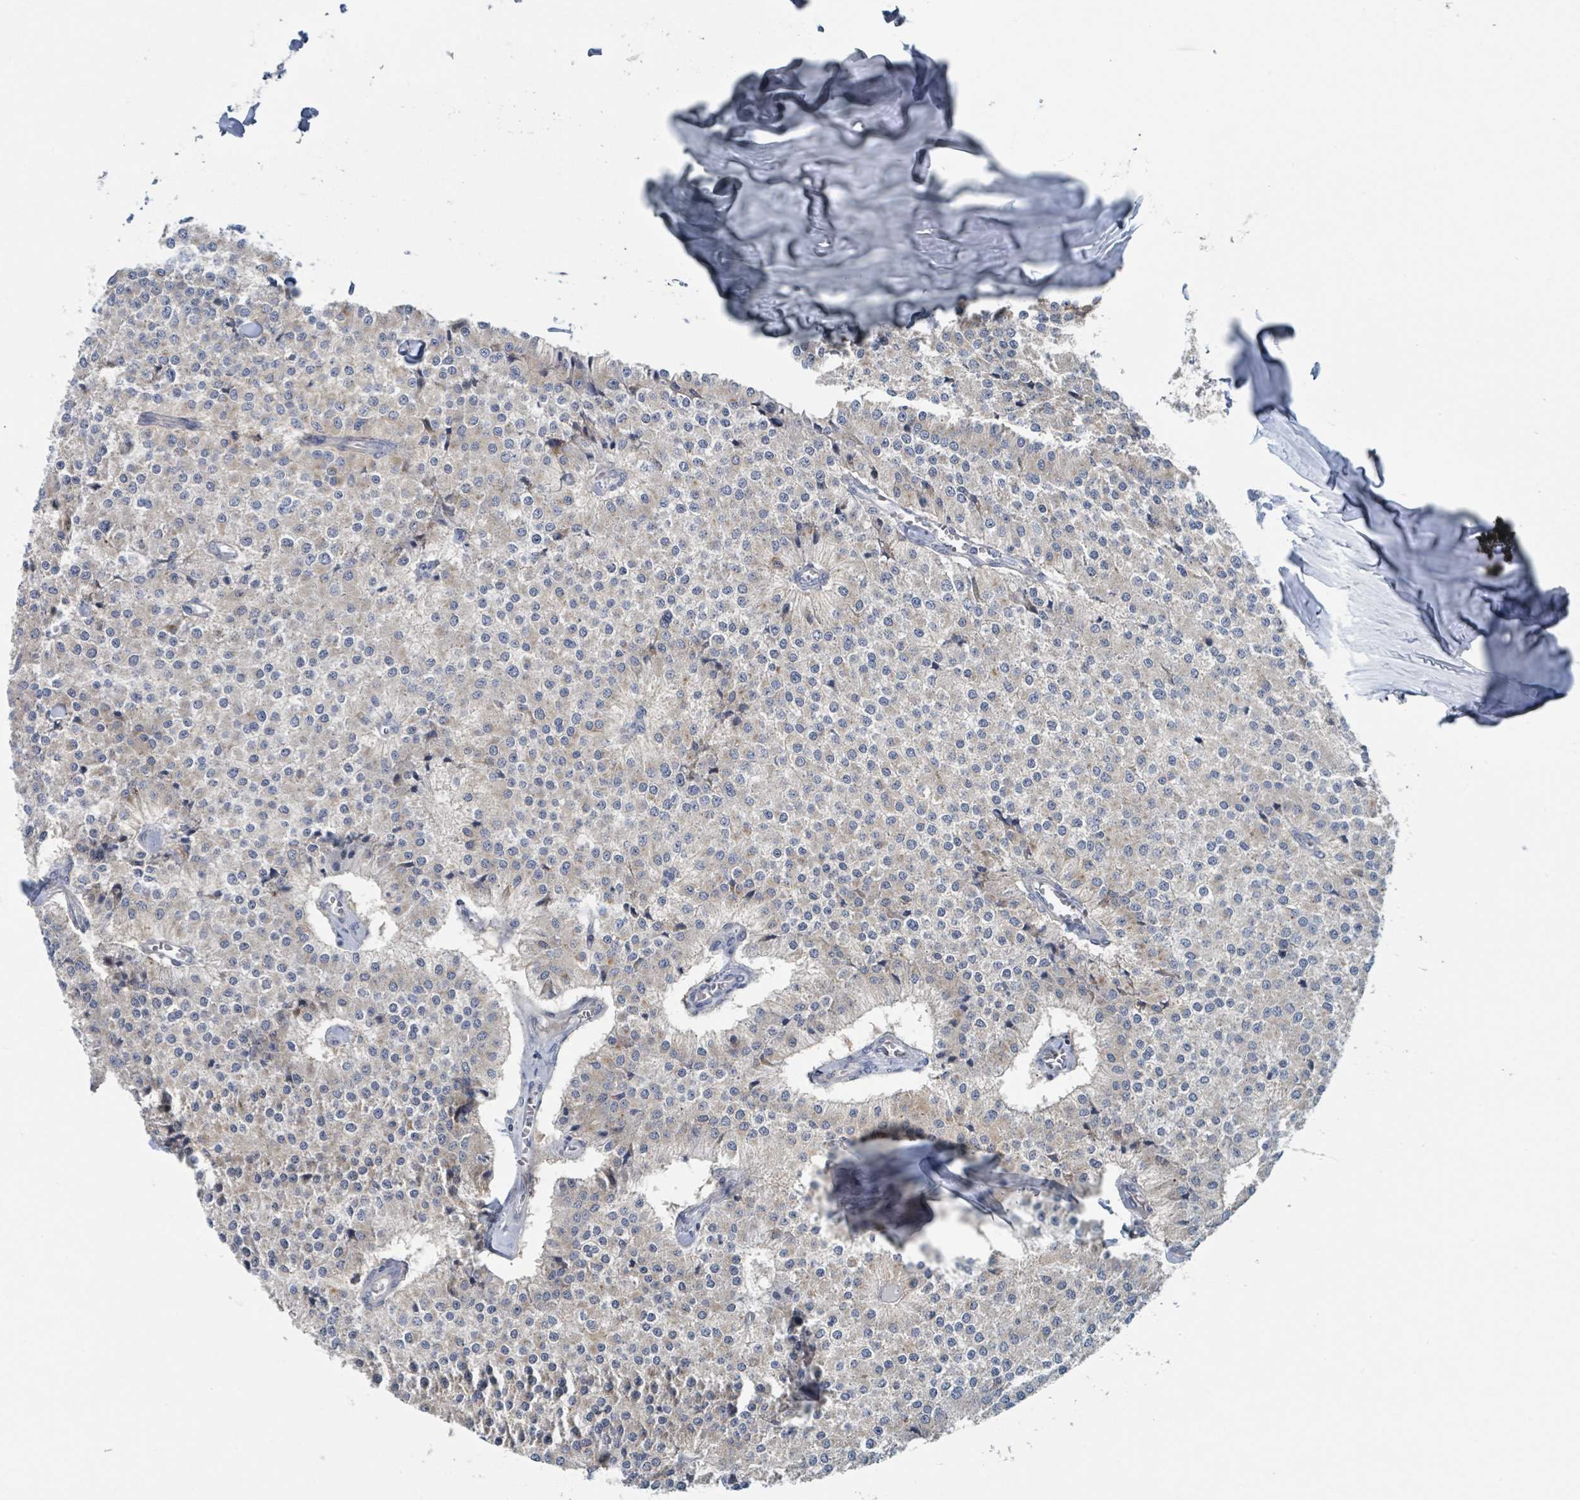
{"staining": {"intensity": "weak", "quantity": "<25%", "location": "cytoplasmic/membranous"}, "tissue": "carcinoid", "cell_type": "Tumor cells", "image_type": "cancer", "snomed": [{"axis": "morphology", "description": "Carcinoid, malignant, NOS"}, {"axis": "topography", "description": "Colon"}], "caption": "Tumor cells are negative for protein expression in human carcinoid. Brightfield microscopy of immunohistochemistry (IHC) stained with DAB (3,3'-diaminobenzidine) (brown) and hematoxylin (blue), captured at high magnification.", "gene": "ANKRD55", "patient": {"sex": "female", "age": 52}}